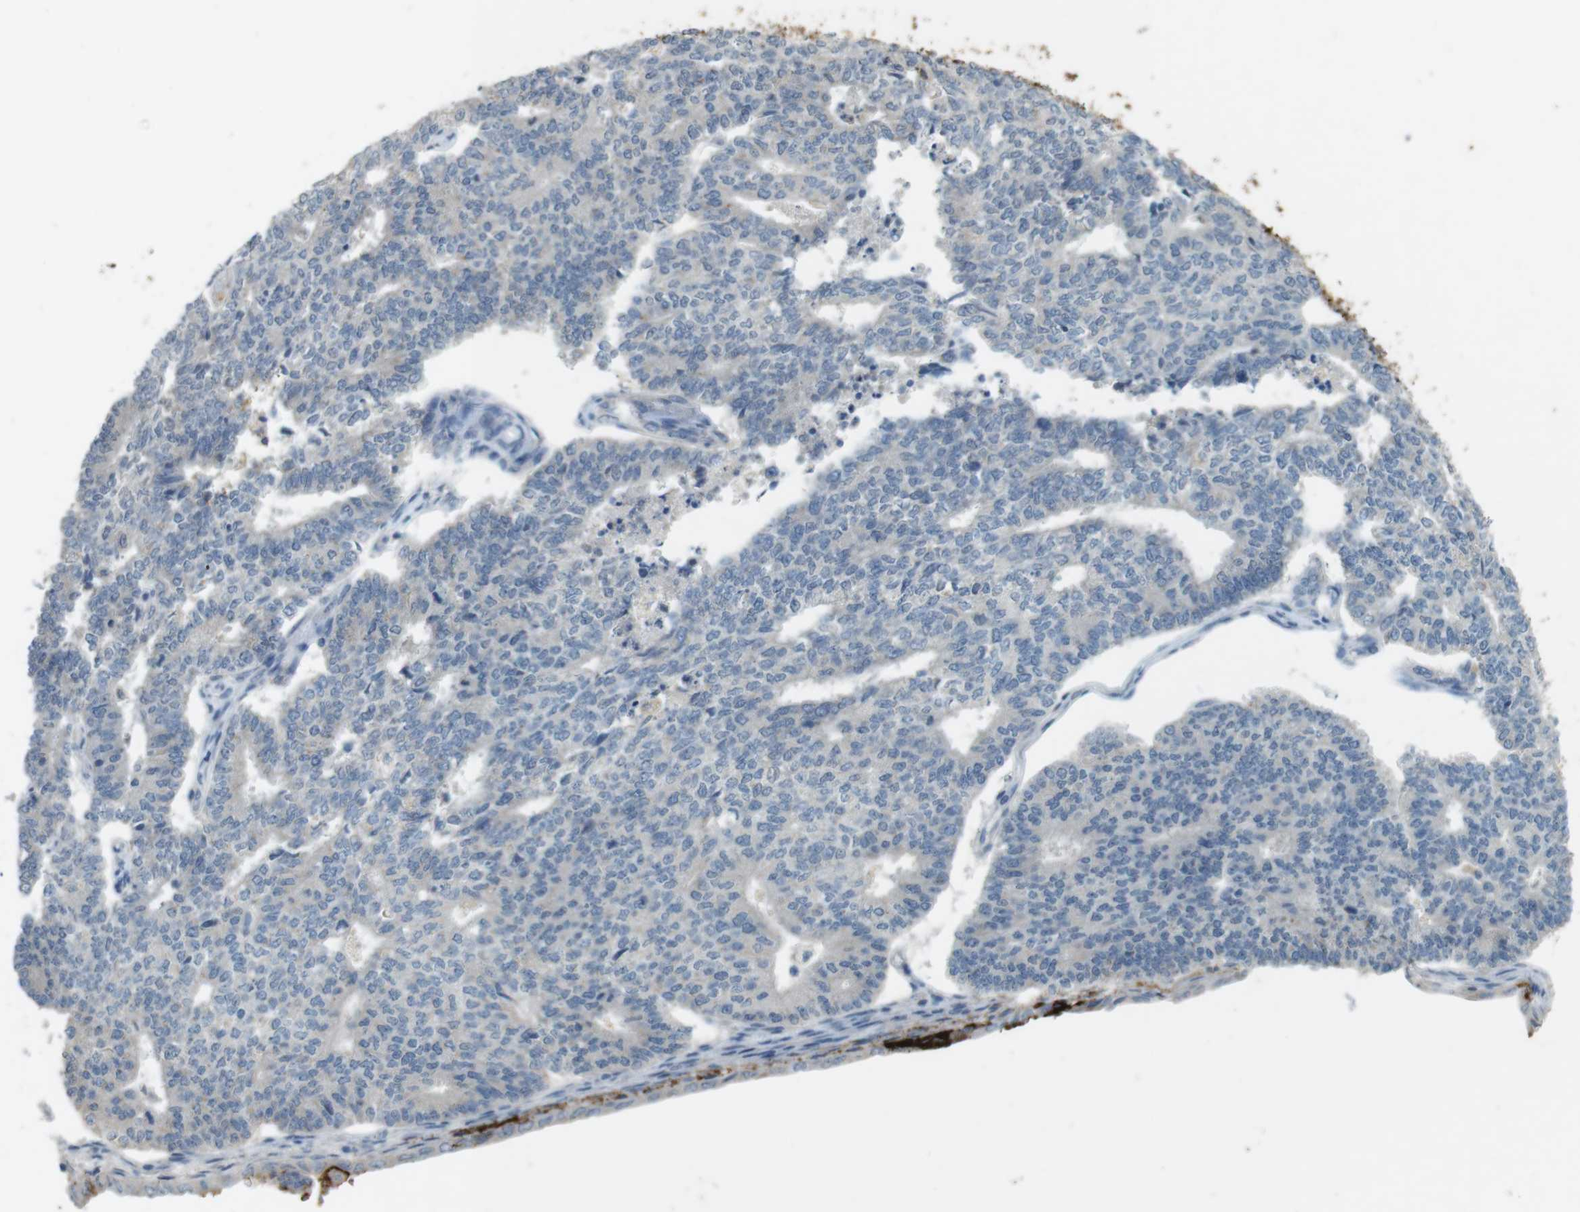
{"staining": {"intensity": "weak", "quantity": ">75%", "location": "cytoplasmic/membranous"}, "tissue": "endometrial cancer", "cell_type": "Tumor cells", "image_type": "cancer", "snomed": [{"axis": "morphology", "description": "Adenocarcinoma, NOS"}, {"axis": "topography", "description": "Endometrium"}], "caption": "This photomicrograph shows endometrial adenocarcinoma stained with immunohistochemistry to label a protein in brown. The cytoplasmic/membranous of tumor cells show weak positivity for the protein. Nuclei are counter-stained blue.", "gene": "MUC5B", "patient": {"sex": "female", "age": 70}}